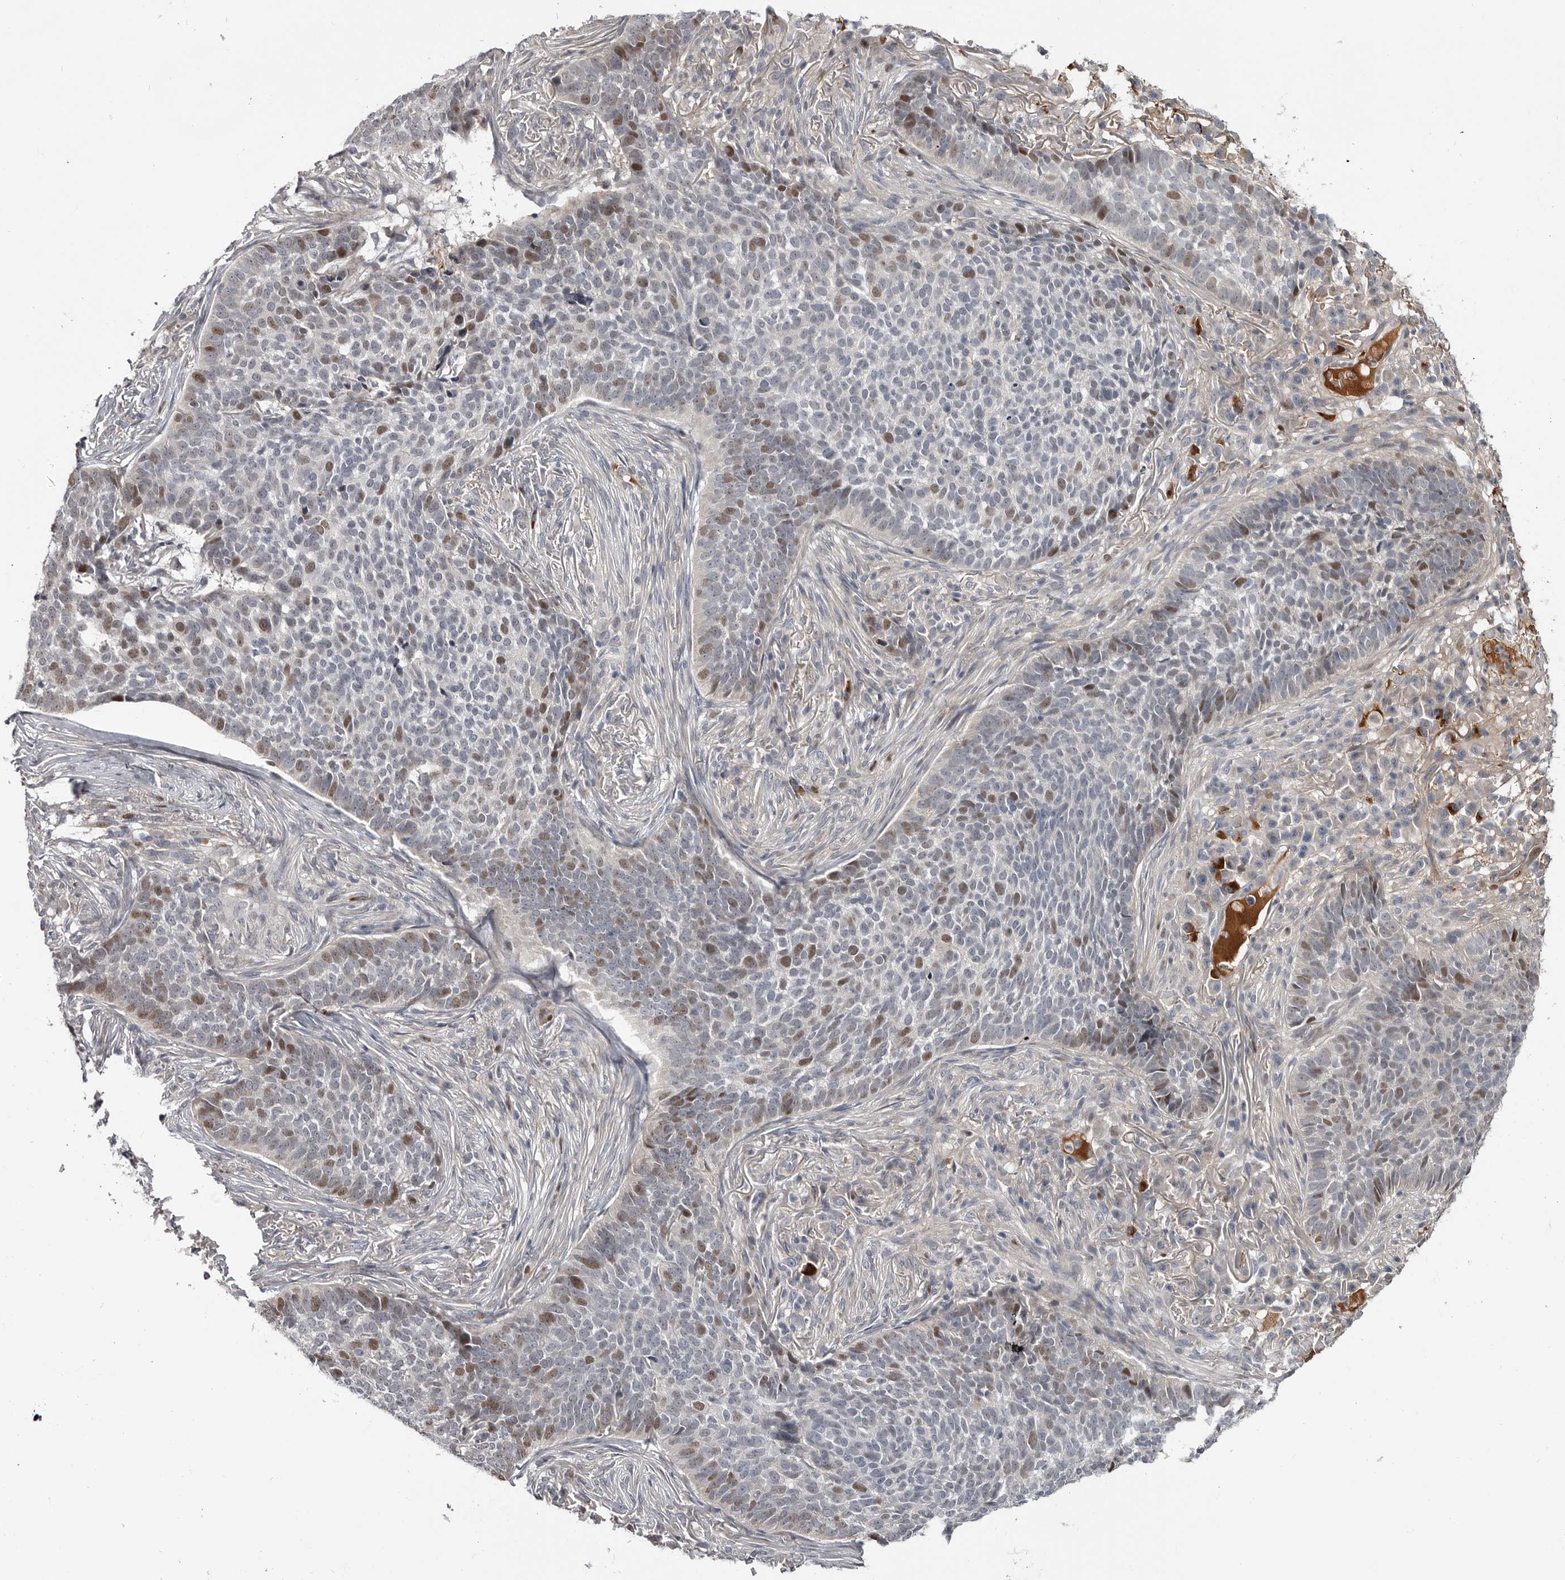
{"staining": {"intensity": "moderate", "quantity": "<25%", "location": "nuclear"}, "tissue": "skin cancer", "cell_type": "Tumor cells", "image_type": "cancer", "snomed": [{"axis": "morphology", "description": "Basal cell carcinoma"}, {"axis": "topography", "description": "Skin"}], "caption": "Immunohistochemical staining of skin basal cell carcinoma shows moderate nuclear protein positivity in approximately <25% of tumor cells.", "gene": "ZNF277", "patient": {"sex": "male", "age": 85}}